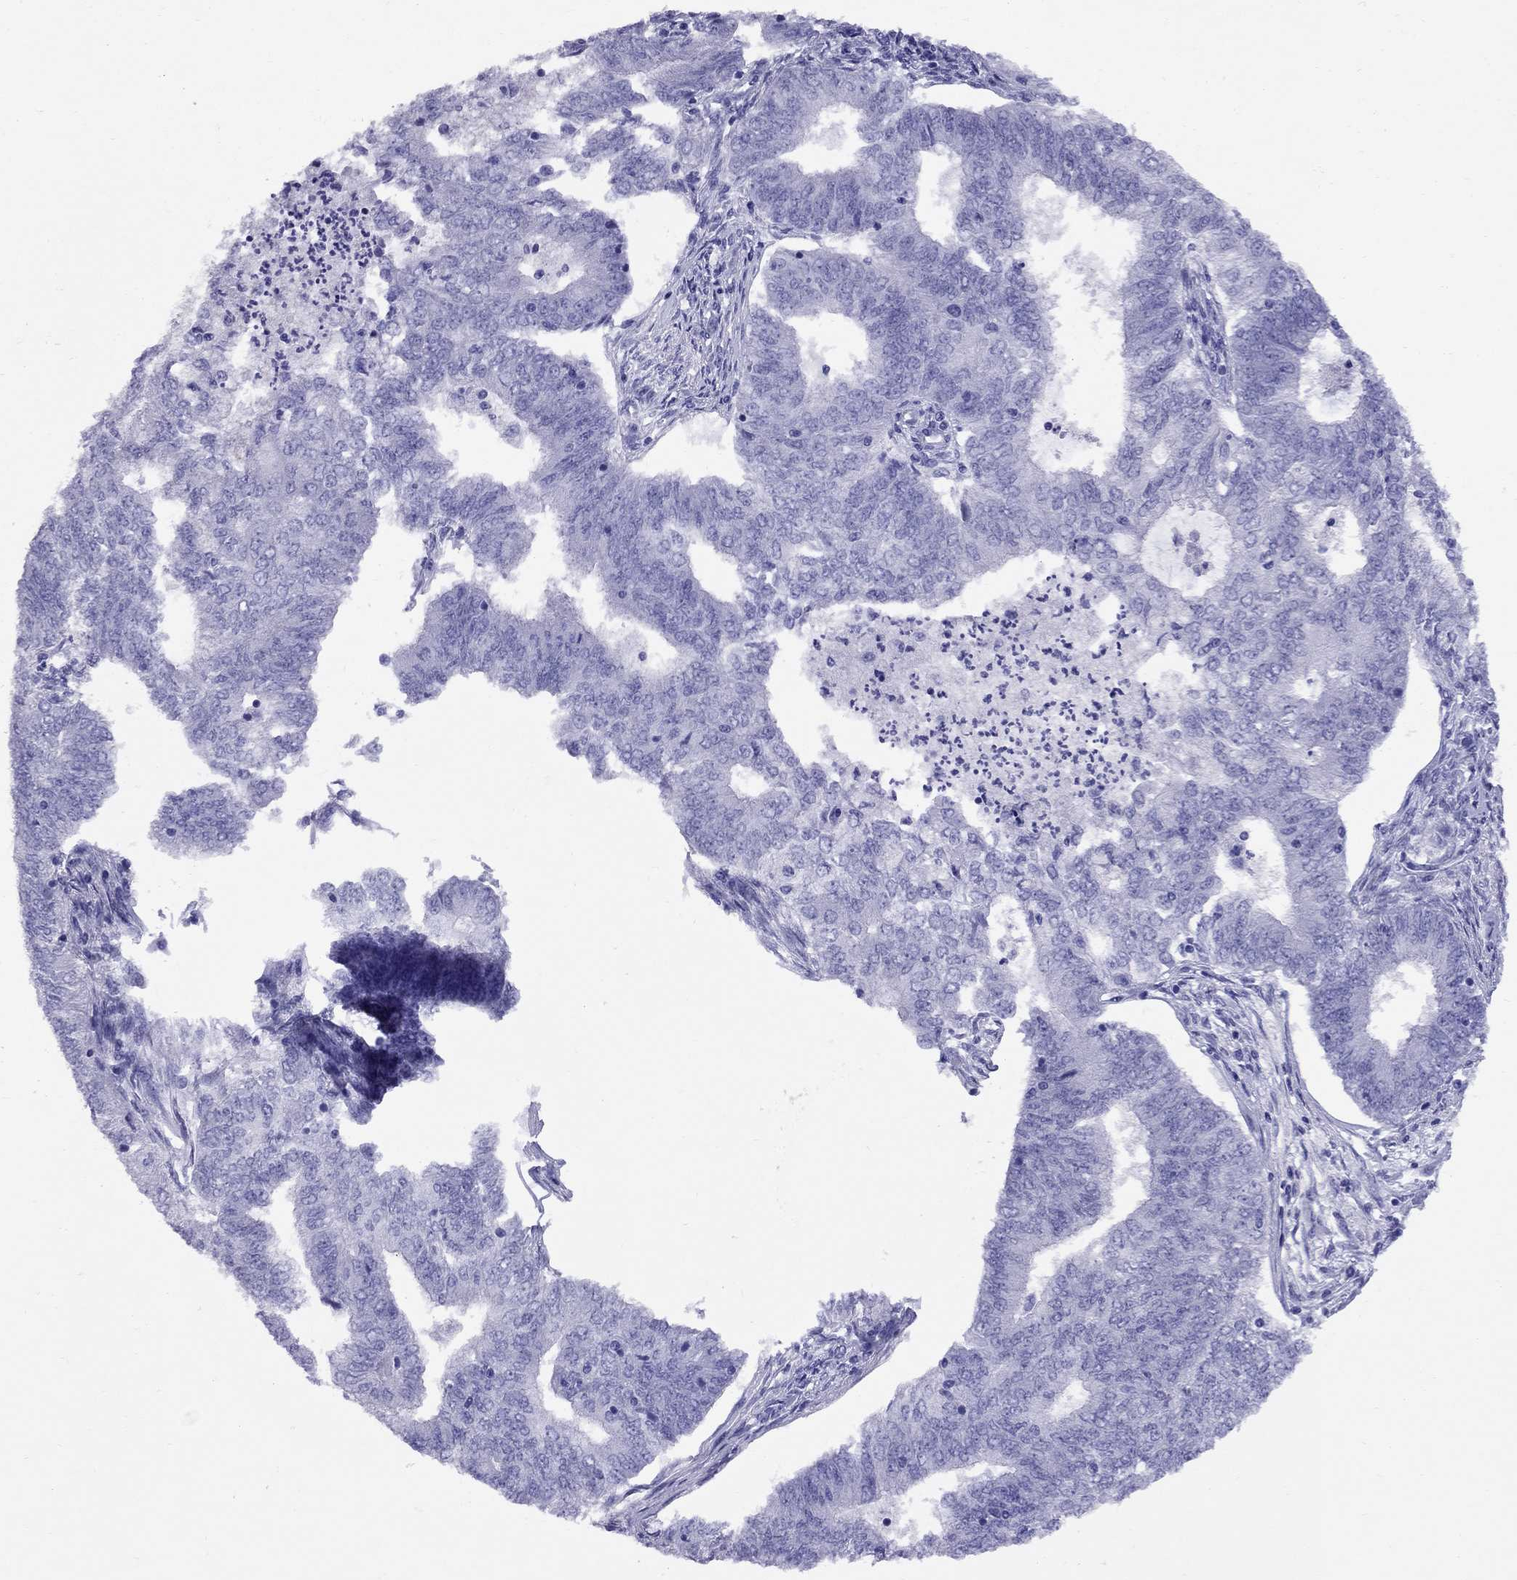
{"staining": {"intensity": "negative", "quantity": "none", "location": "none"}, "tissue": "endometrial cancer", "cell_type": "Tumor cells", "image_type": "cancer", "snomed": [{"axis": "morphology", "description": "Adenocarcinoma, NOS"}, {"axis": "topography", "description": "Endometrium"}], "caption": "Protein analysis of endometrial cancer (adenocarcinoma) shows no significant positivity in tumor cells.", "gene": "AVPR1B", "patient": {"sex": "female", "age": 62}}